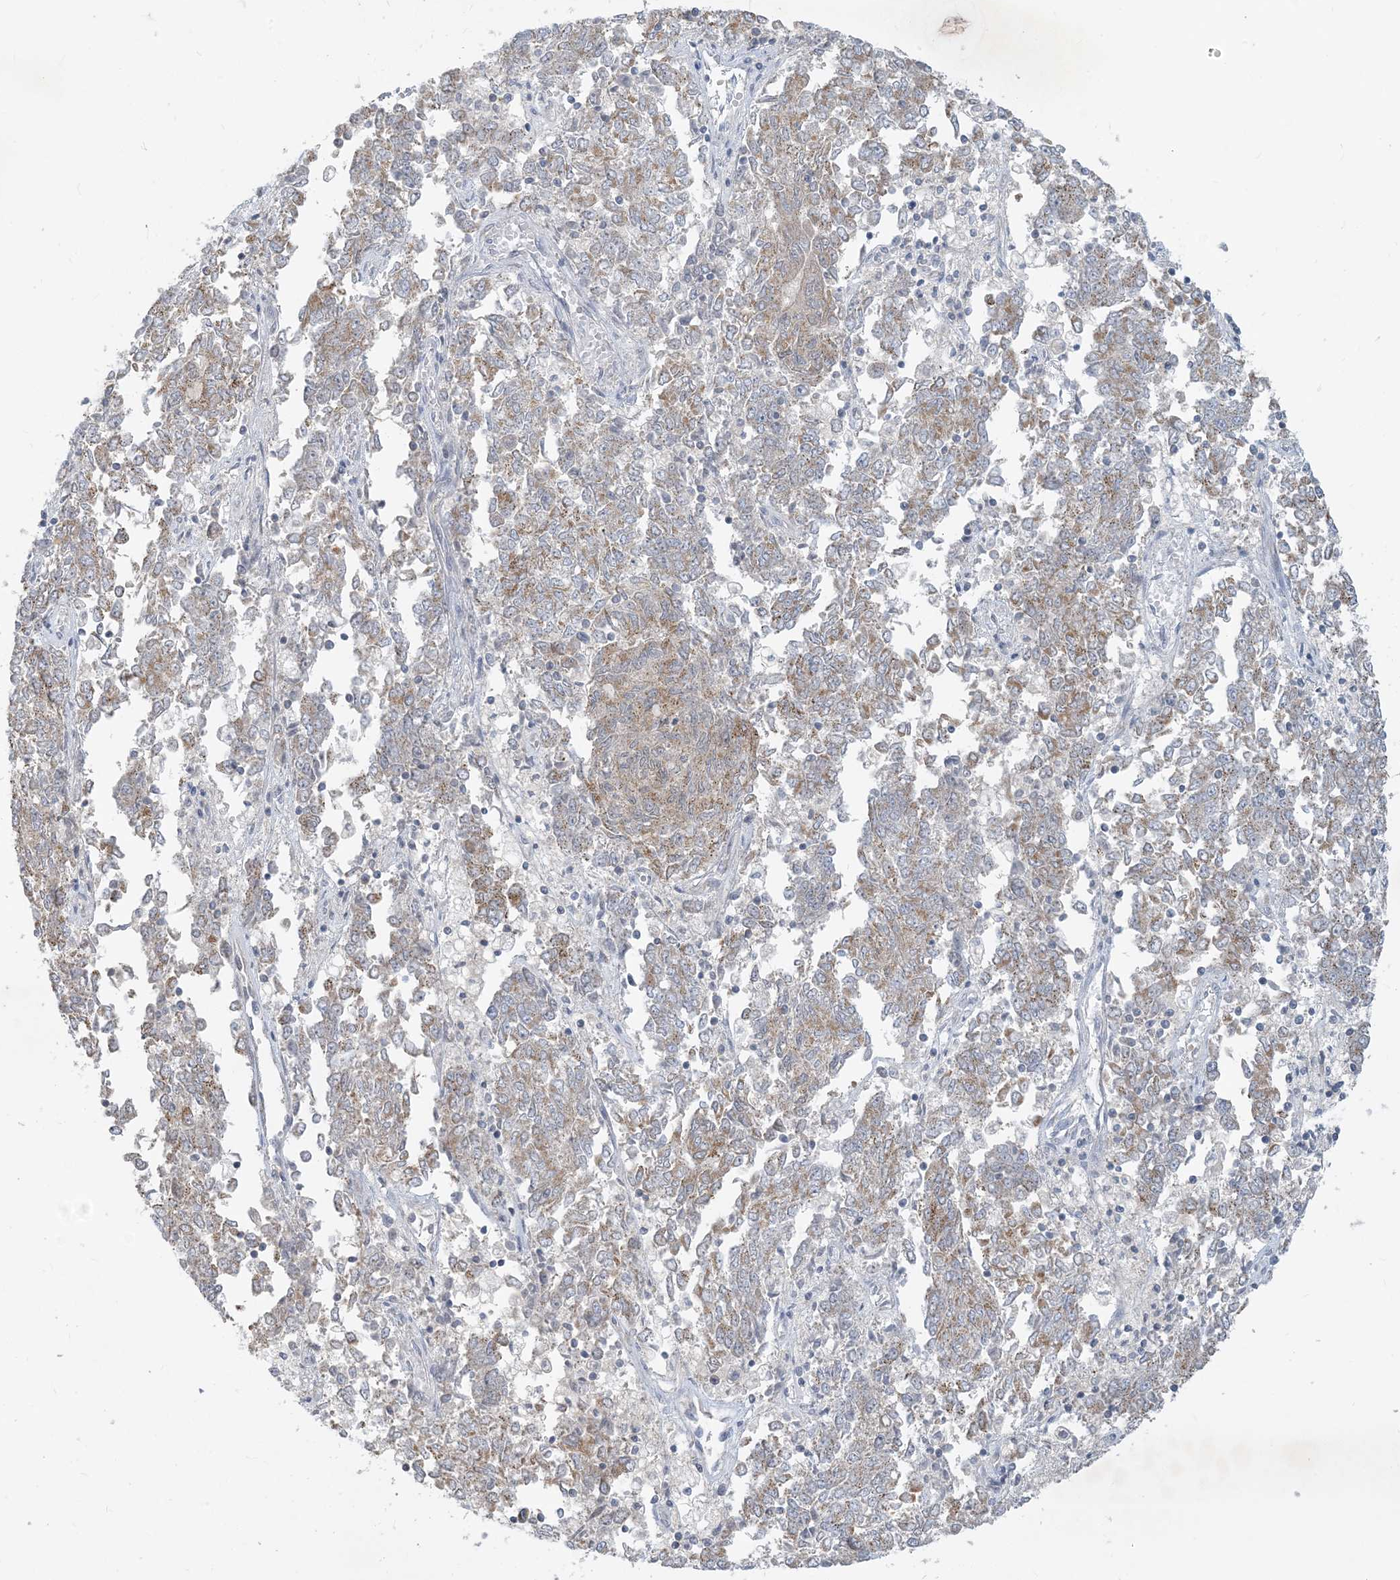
{"staining": {"intensity": "weak", "quantity": ">75%", "location": "cytoplasmic/membranous"}, "tissue": "endometrial cancer", "cell_type": "Tumor cells", "image_type": "cancer", "snomed": [{"axis": "morphology", "description": "Adenocarcinoma, NOS"}, {"axis": "topography", "description": "Endometrium"}], "caption": "Adenocarcinoma (endometrial) was stained to show a protein in brown. There is low levels of weak cytoplasmic/membranous expression in about >75% of tumor cells. (DAB IHC with brightfield microscopy, high magnification).", "gene": "CCDC14", "patient": {"sex": "female", "age": 80}}